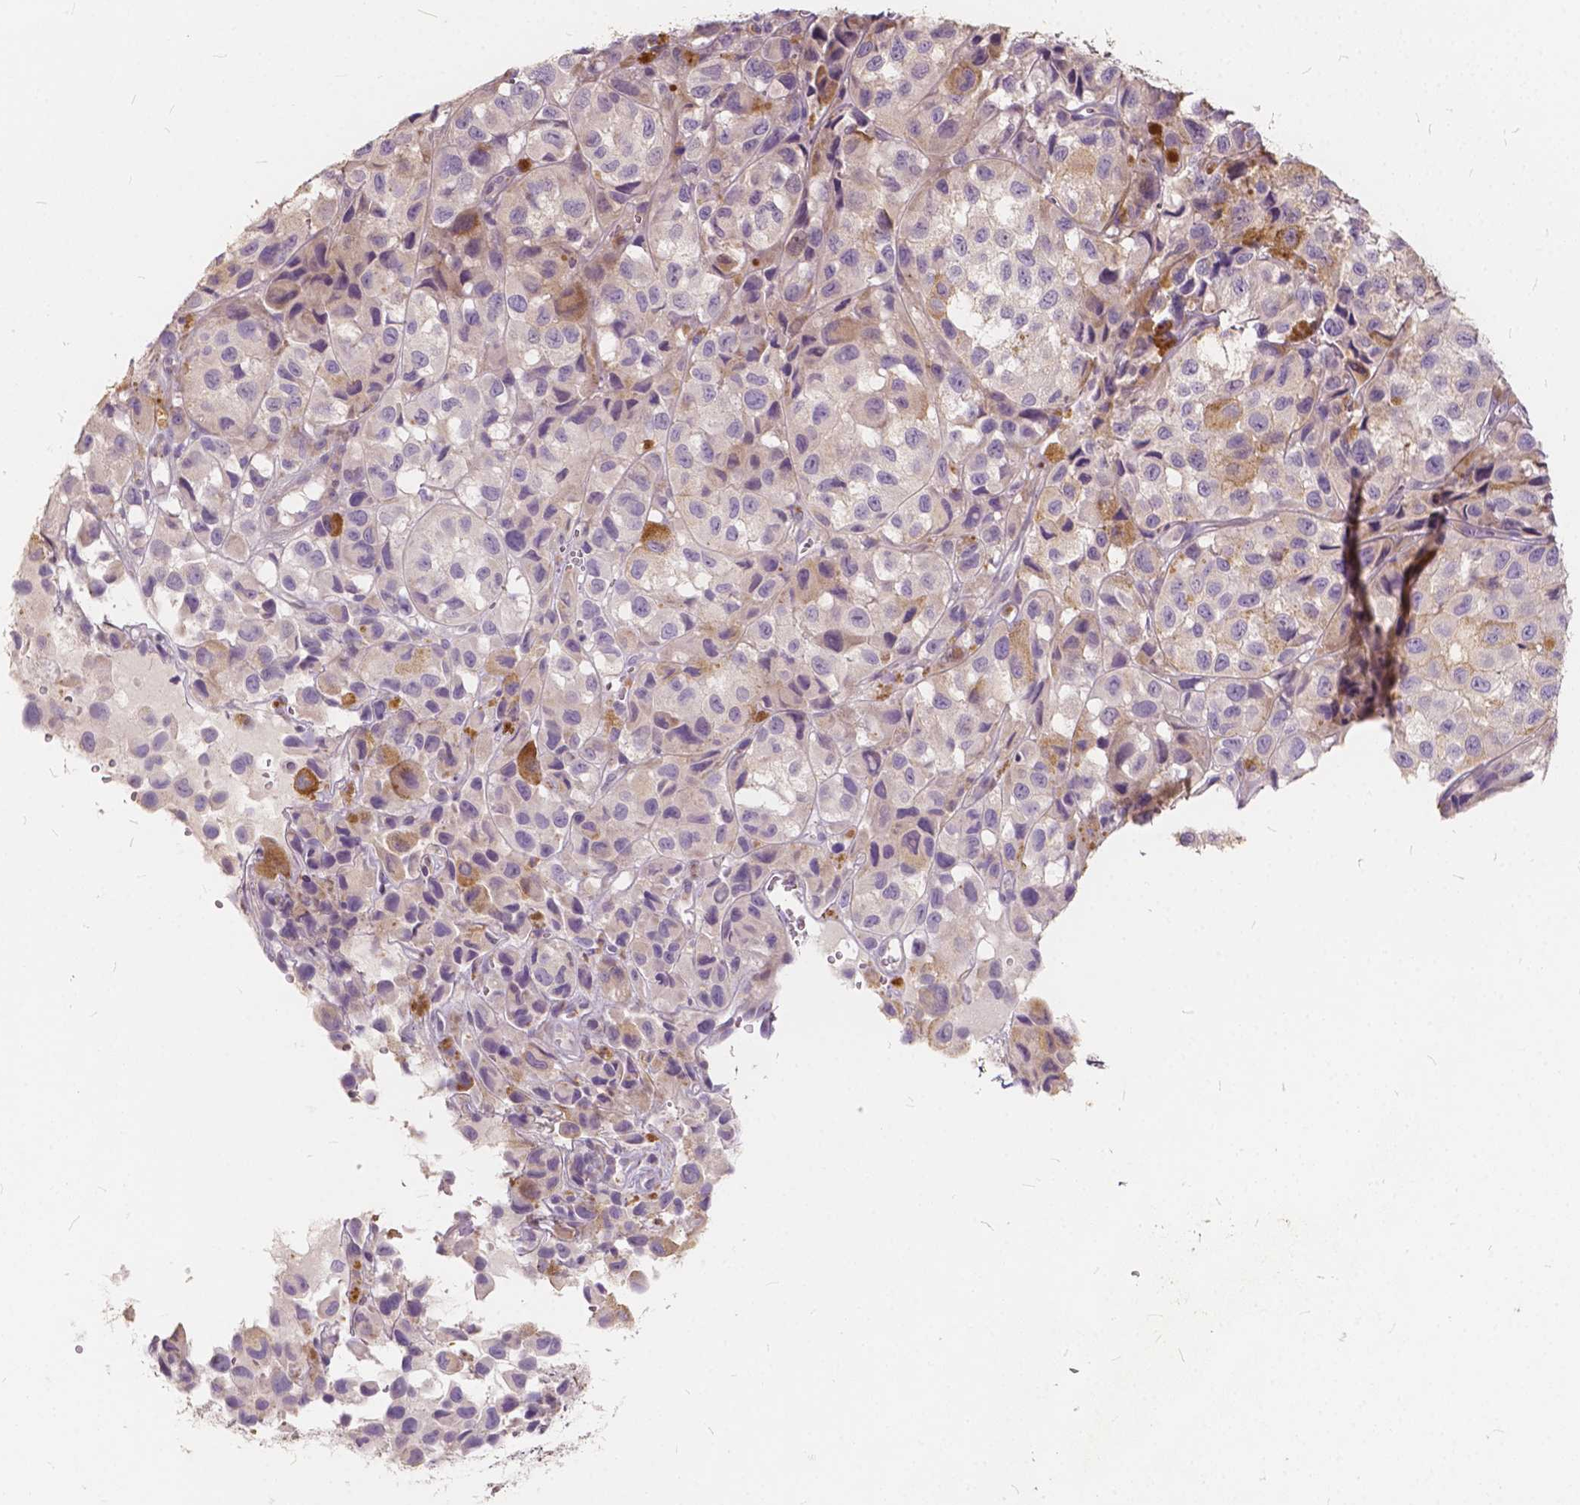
{"staining": {"intensity": "negative", "quantity": "none", "location": "none"}, "tissue": "melanoma", "cell_type": "Tumor cells", "image_type": "cancer", "snomed": [{"axis": "morphology", "description": "Malignant melanoma, NOS"}, {"axis": "topography", "description": "Skin"}], "caption": "Immunohistochemistry histopathology image of human melanoma stained for a protein (brown), which demonstrates no staining in tumor cells.", "gene": "SLC7A8", "patient": {"sex": "male", "age": 93}}